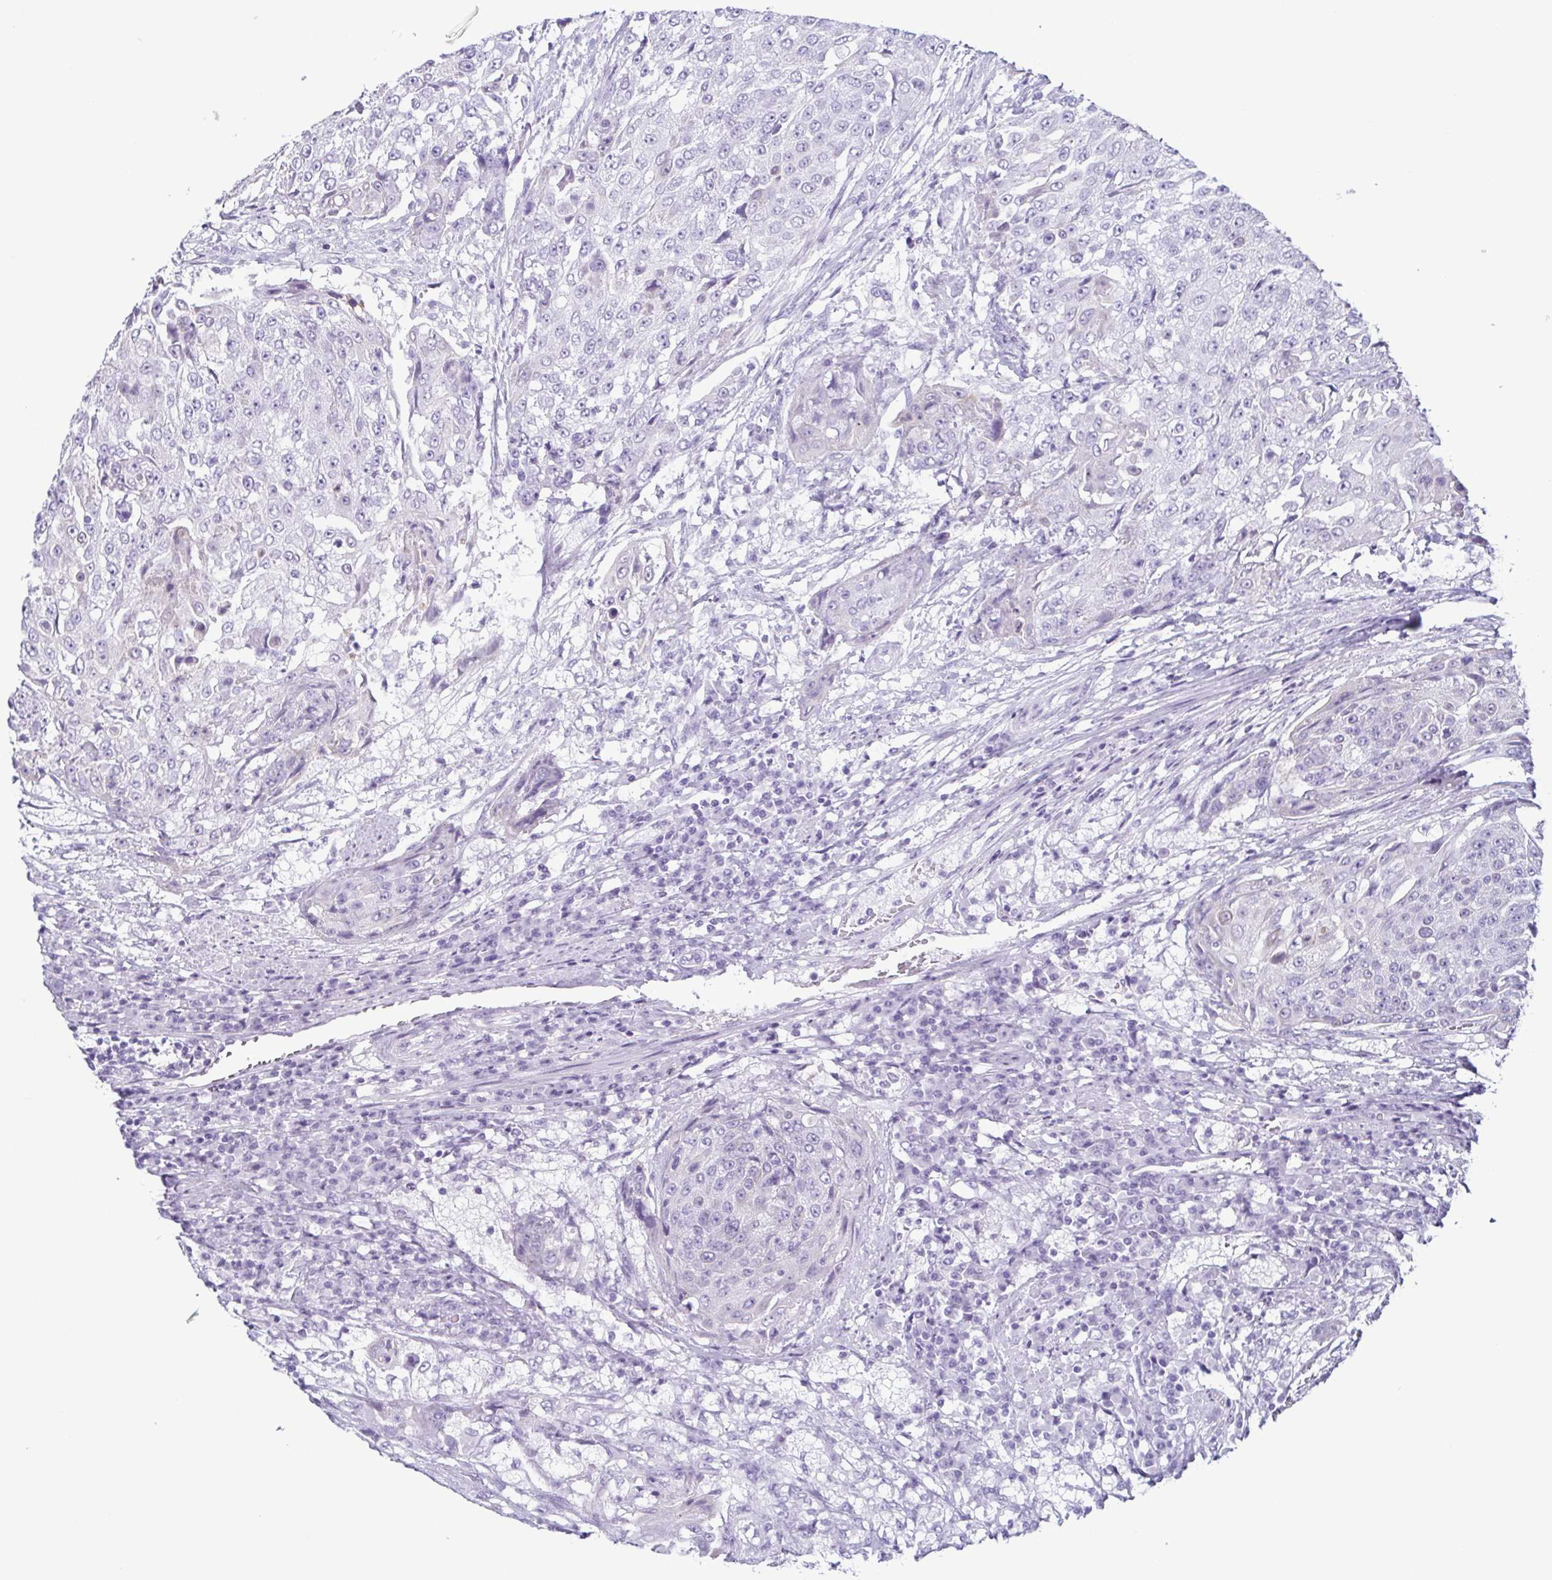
{"staining": {"intensity": "negative", "quantity": "none", "location": "none"}, "tissue": "urothelial cancer", "cell_type": "Tumor cells", "image_type": "cancer", "snomed": [{"axis": "morphology", "description": "Urothelial carcinoma, High grade"}, {"axis": "topography", "description": "Urinary bladder"}], "caption": "High-grade urothelial carcinoma was stained to show a protein in brown. There is no significant staining in tumor cells.", "gene": "KRT10", "patient": {"sex": "female", "age": 63}}